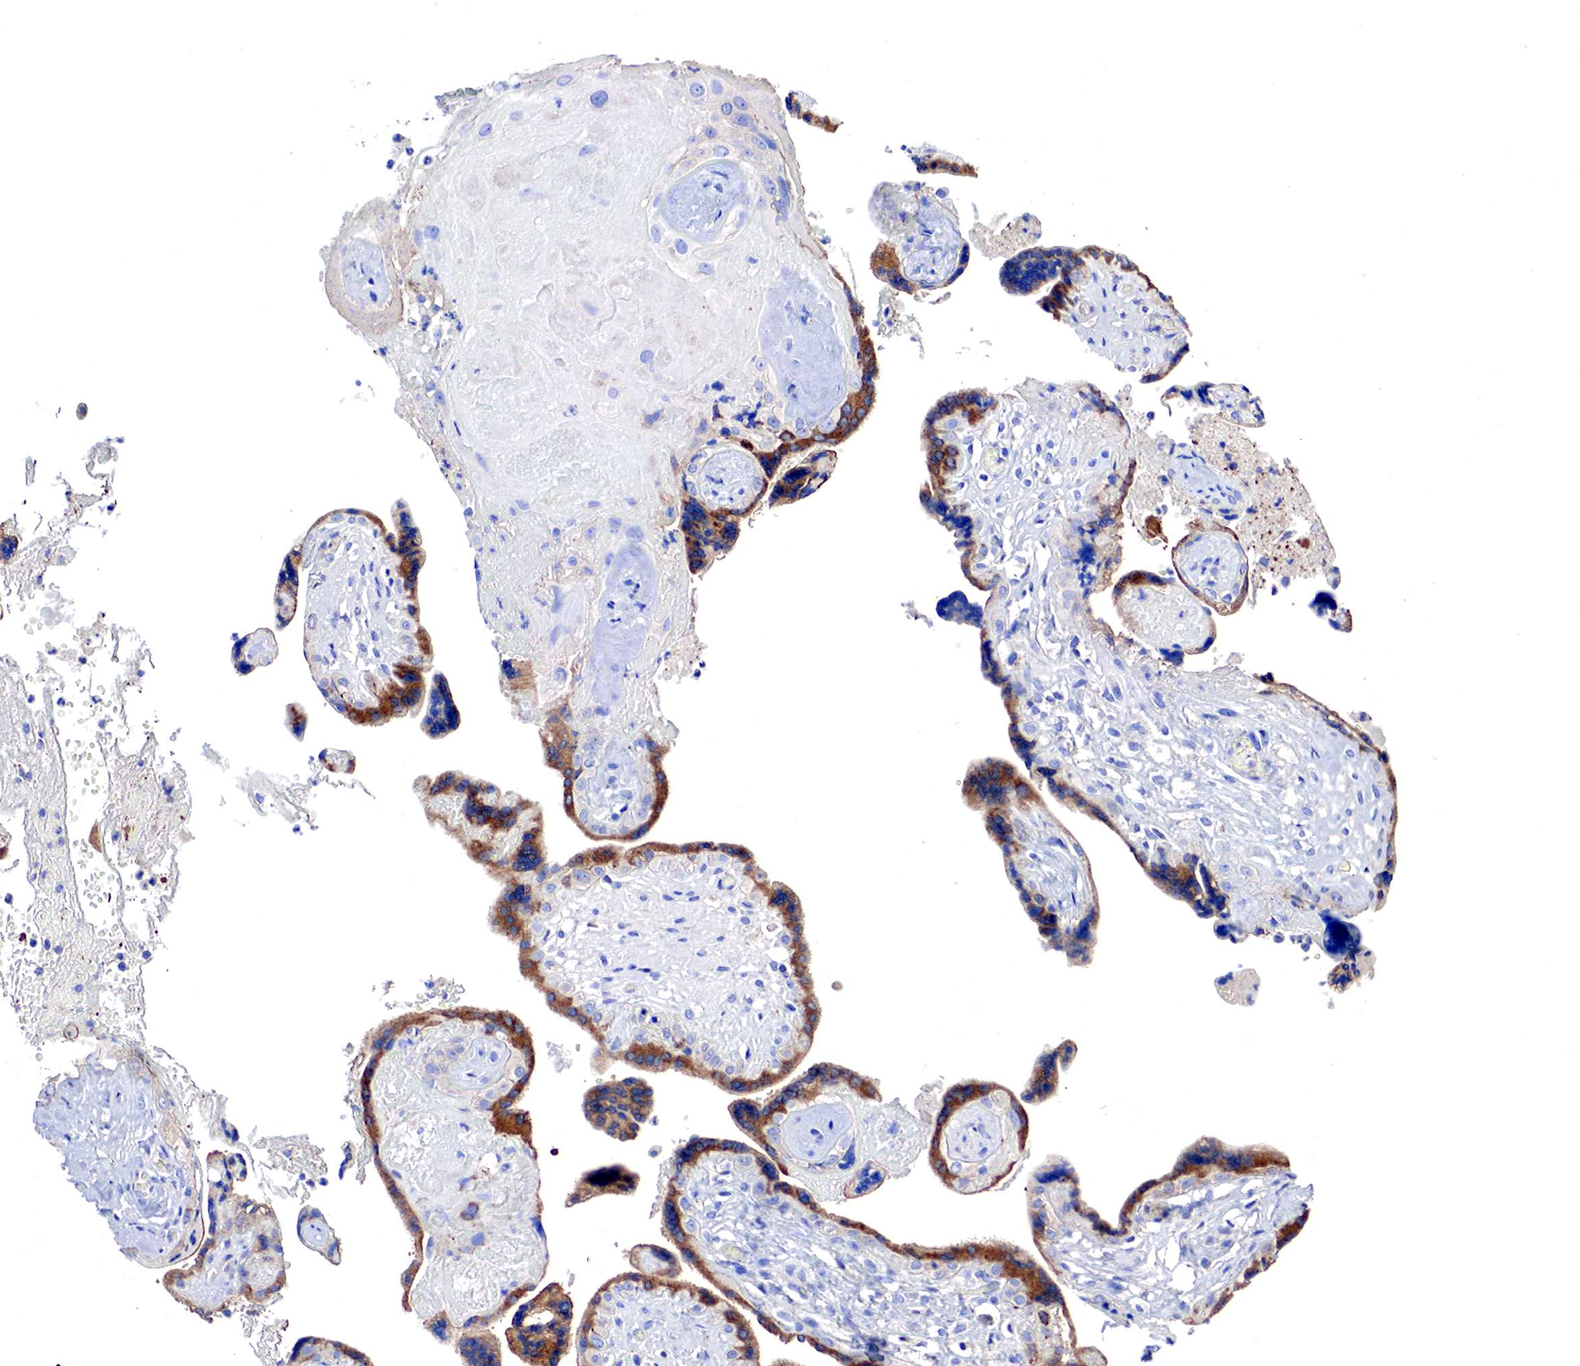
{"staining": {"intensity": "negative", "quantity": "none", "location": "none"}, "tissue": "placenta", "cell_type": "Decidual cells", "image_type": "normal", "snomed": [{"axis": "morphology", "description": "Normal tissue, NOS"}, {"axis": "topography", "description": "Placenta"}], "caption": "Decidual cells show no significant staining in unremarkable placenta. (DAB (3,3'-diaminobenzidine) immunohistochemistry (IHC) with hematoxylin counter stain).", "gene": "MSN", "patient": {"sex": "female", "age": 24}}